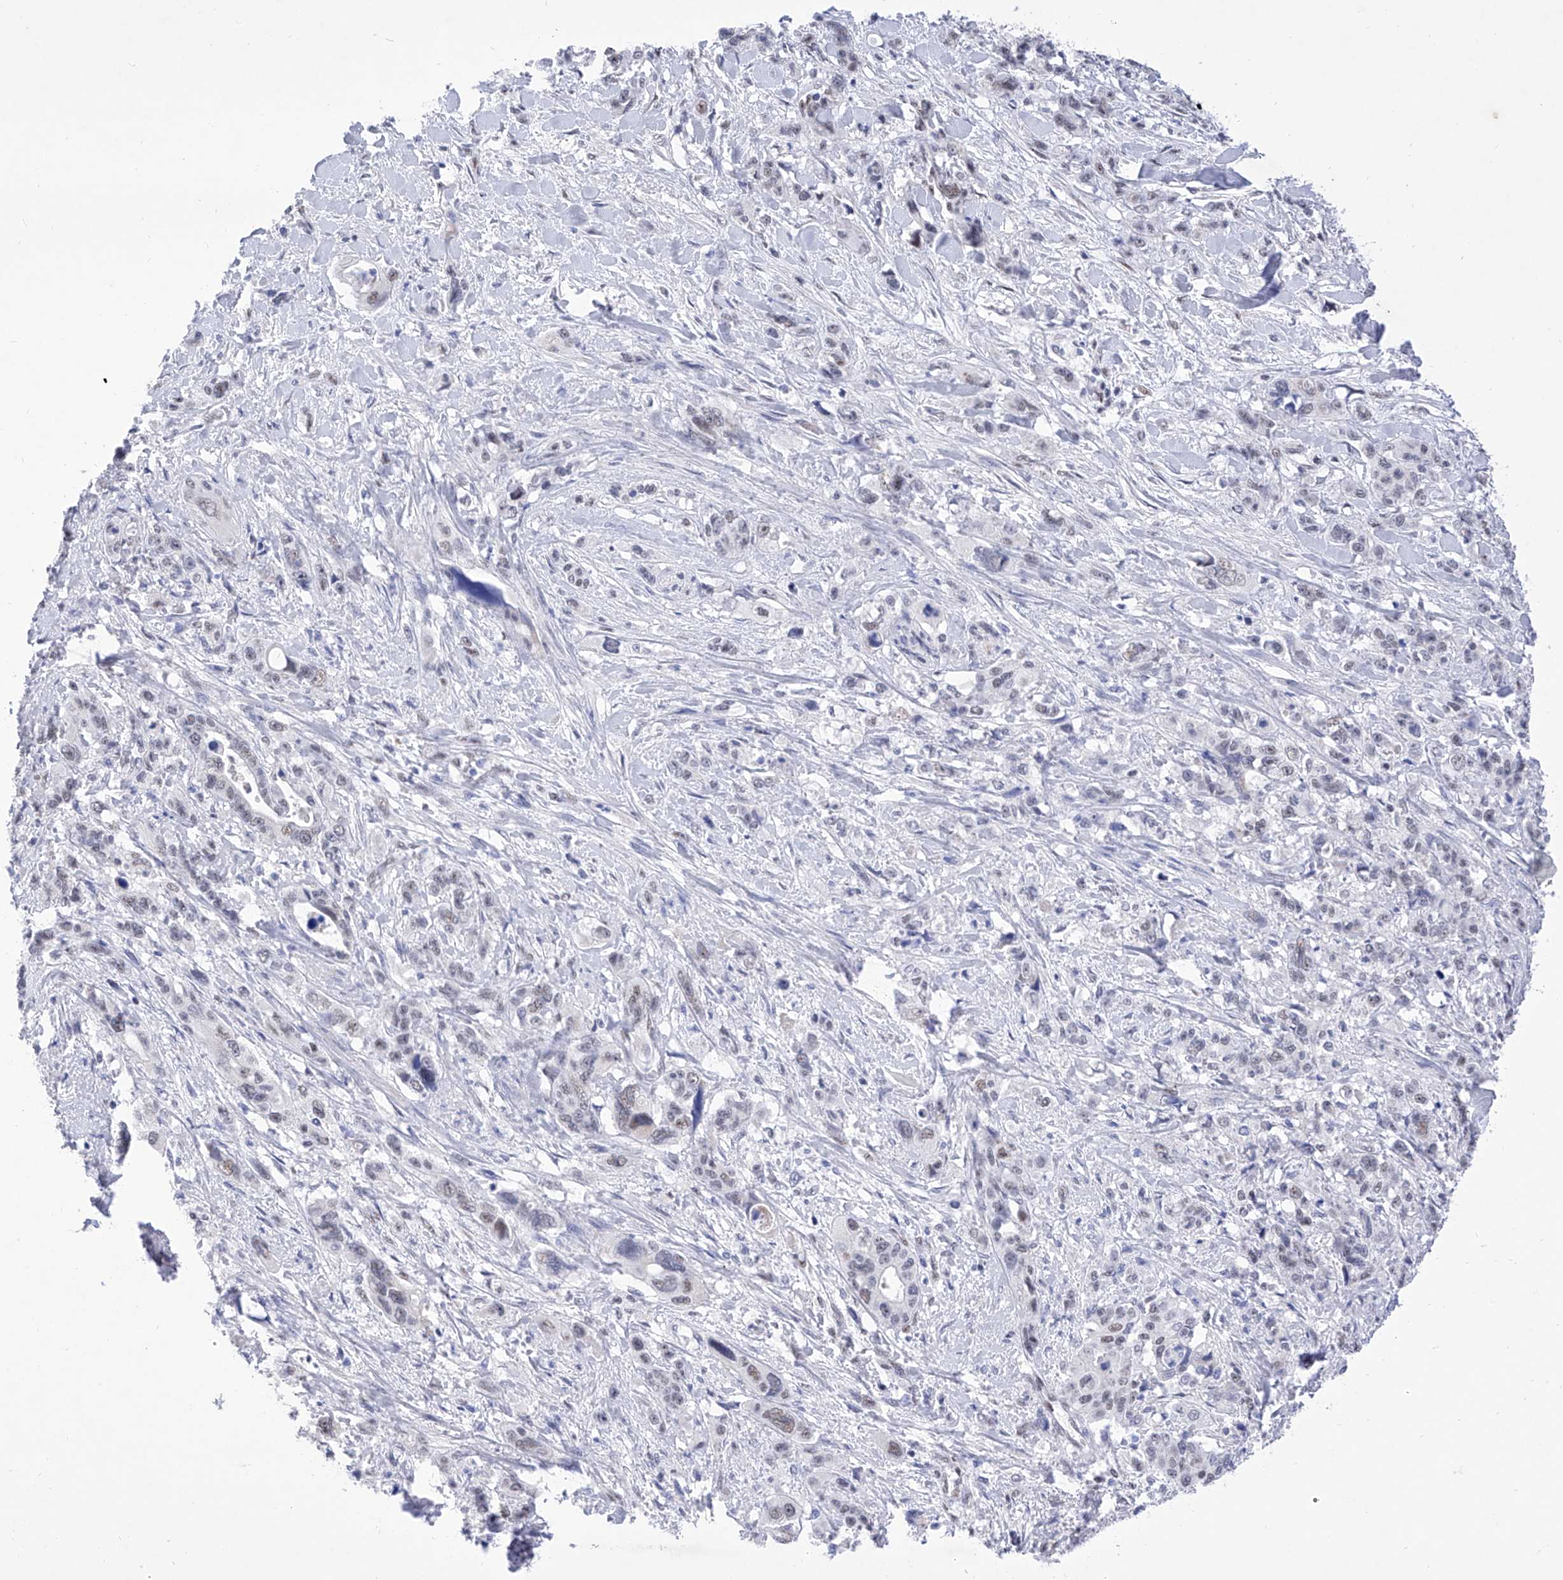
{"staining": {"intensity": "weak", "quantity": "<25%", "location": "nuclear"}, "tissue": "pancreatic cancer", "cell_type": "Tumor cells", "image_type": "cancer", "snomed": [{"axis": "morphology", "description": "Adenocarcinoma, NOS"}, {"axis": "topography", "description": "Pancreas"}], "caption": "Tumor cells show no significant positivity in adenocarcinoma (pancreatic).", "gene": "ATN1", "patient": {"sex": "male", "age": 46}}